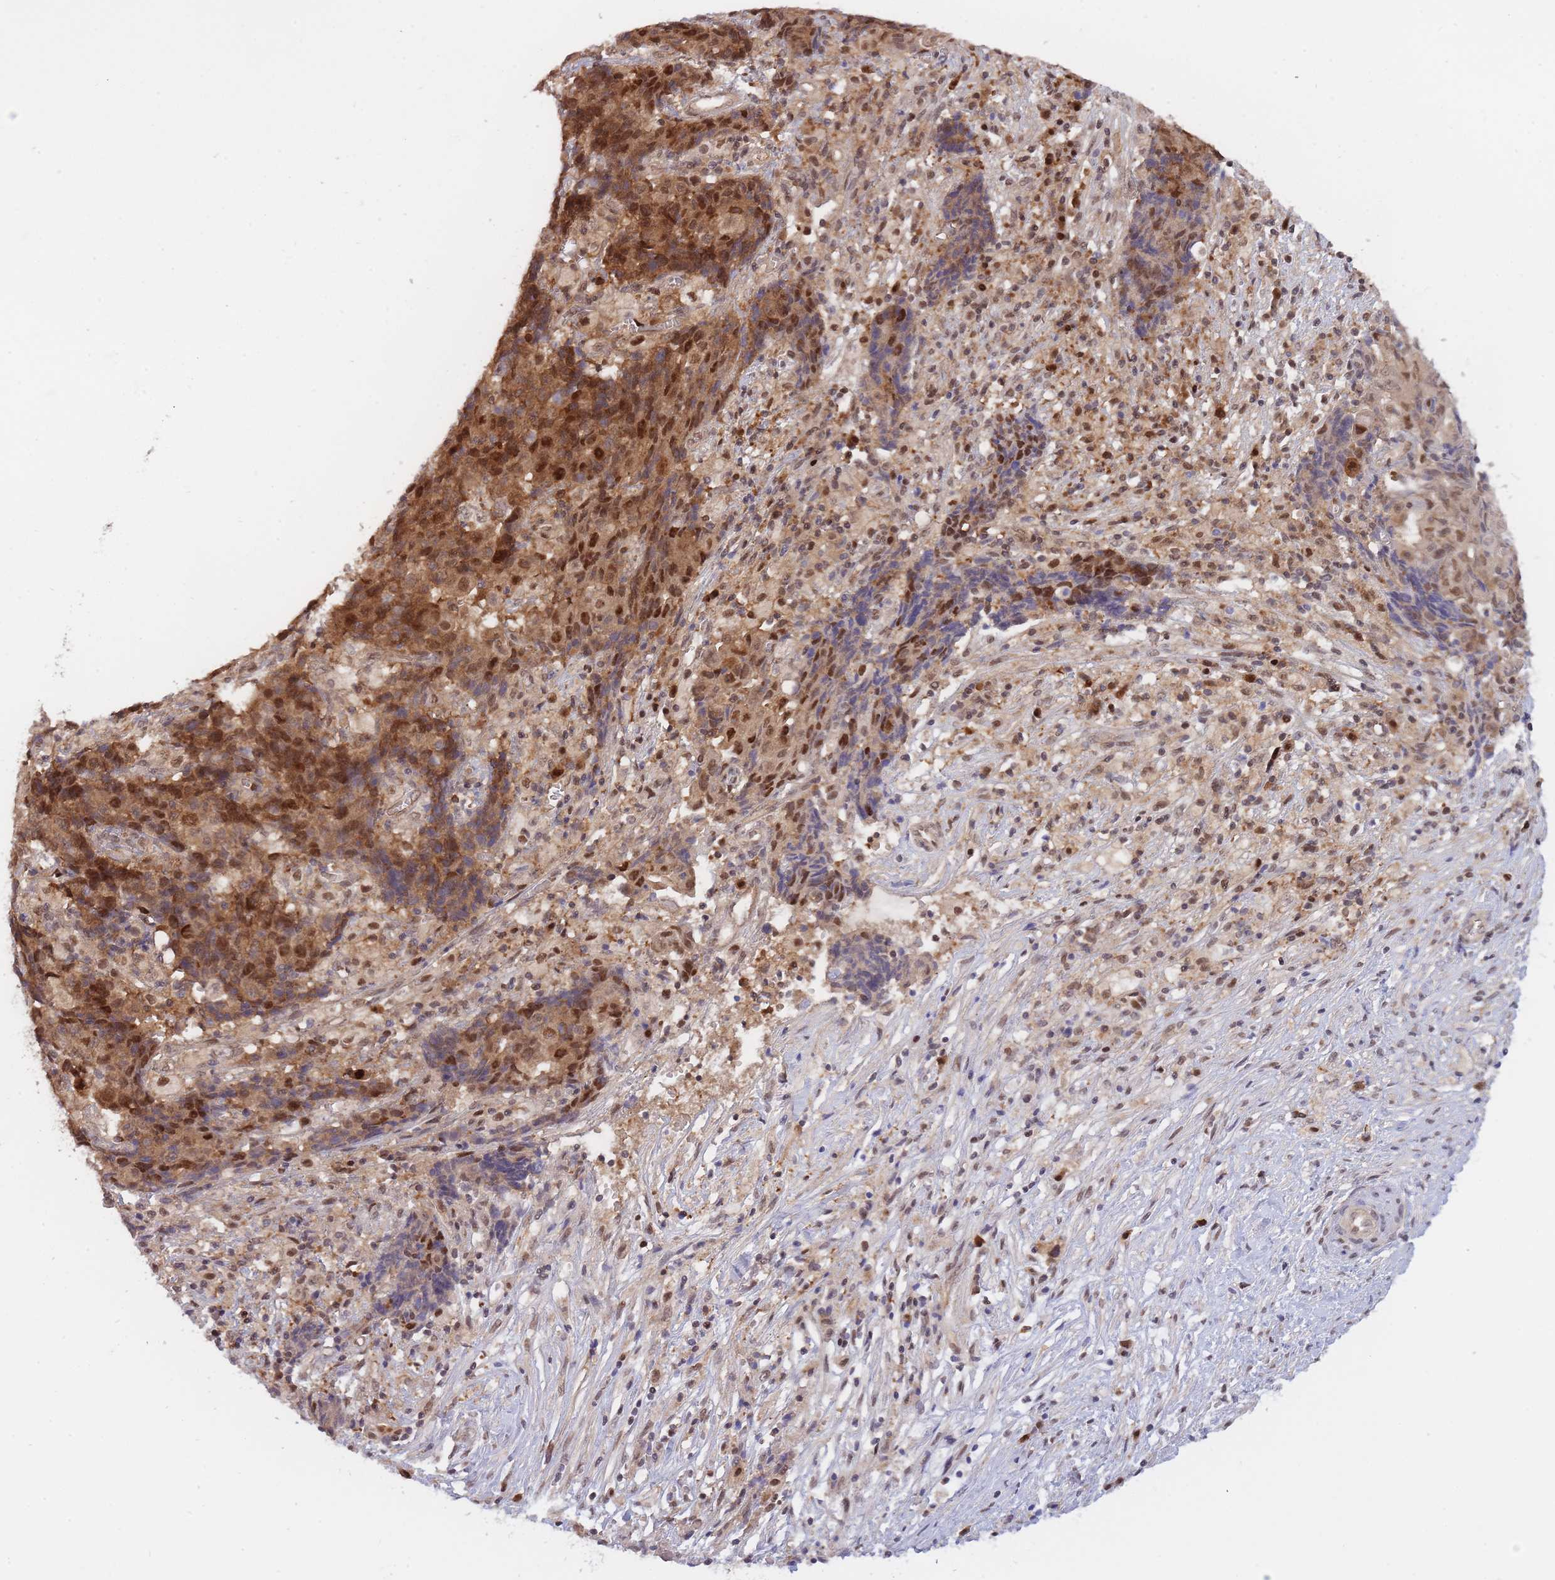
{"staining": {"intensity": "moderate", "quantity": ">75%", "location": "cytoplasmic/membranous,nuclear"}, "tissue": "ovarian cancer", "cell_type": "Tumor cells", "image_type": "cancer", "snomed": [{"axis": "morphology", "description": "Carcinoma, endometroid"}, {"axis": "topography", "description": "Ovary"}], "caption": "Immunohistochemical staining of ovarian cancer shows medium levels of moderate cytoplasmic/membranous and nuclear protein positivity in about >75% of tumor cells. The staining is performed using DAB (3,3'-diaminobenzidine) brown chromogen to label protein expression. The nuclei are counter-stained blue using hematoxylin.", "gene": "NSFL1C", "patient": {"sex": "female", "age": 42}}